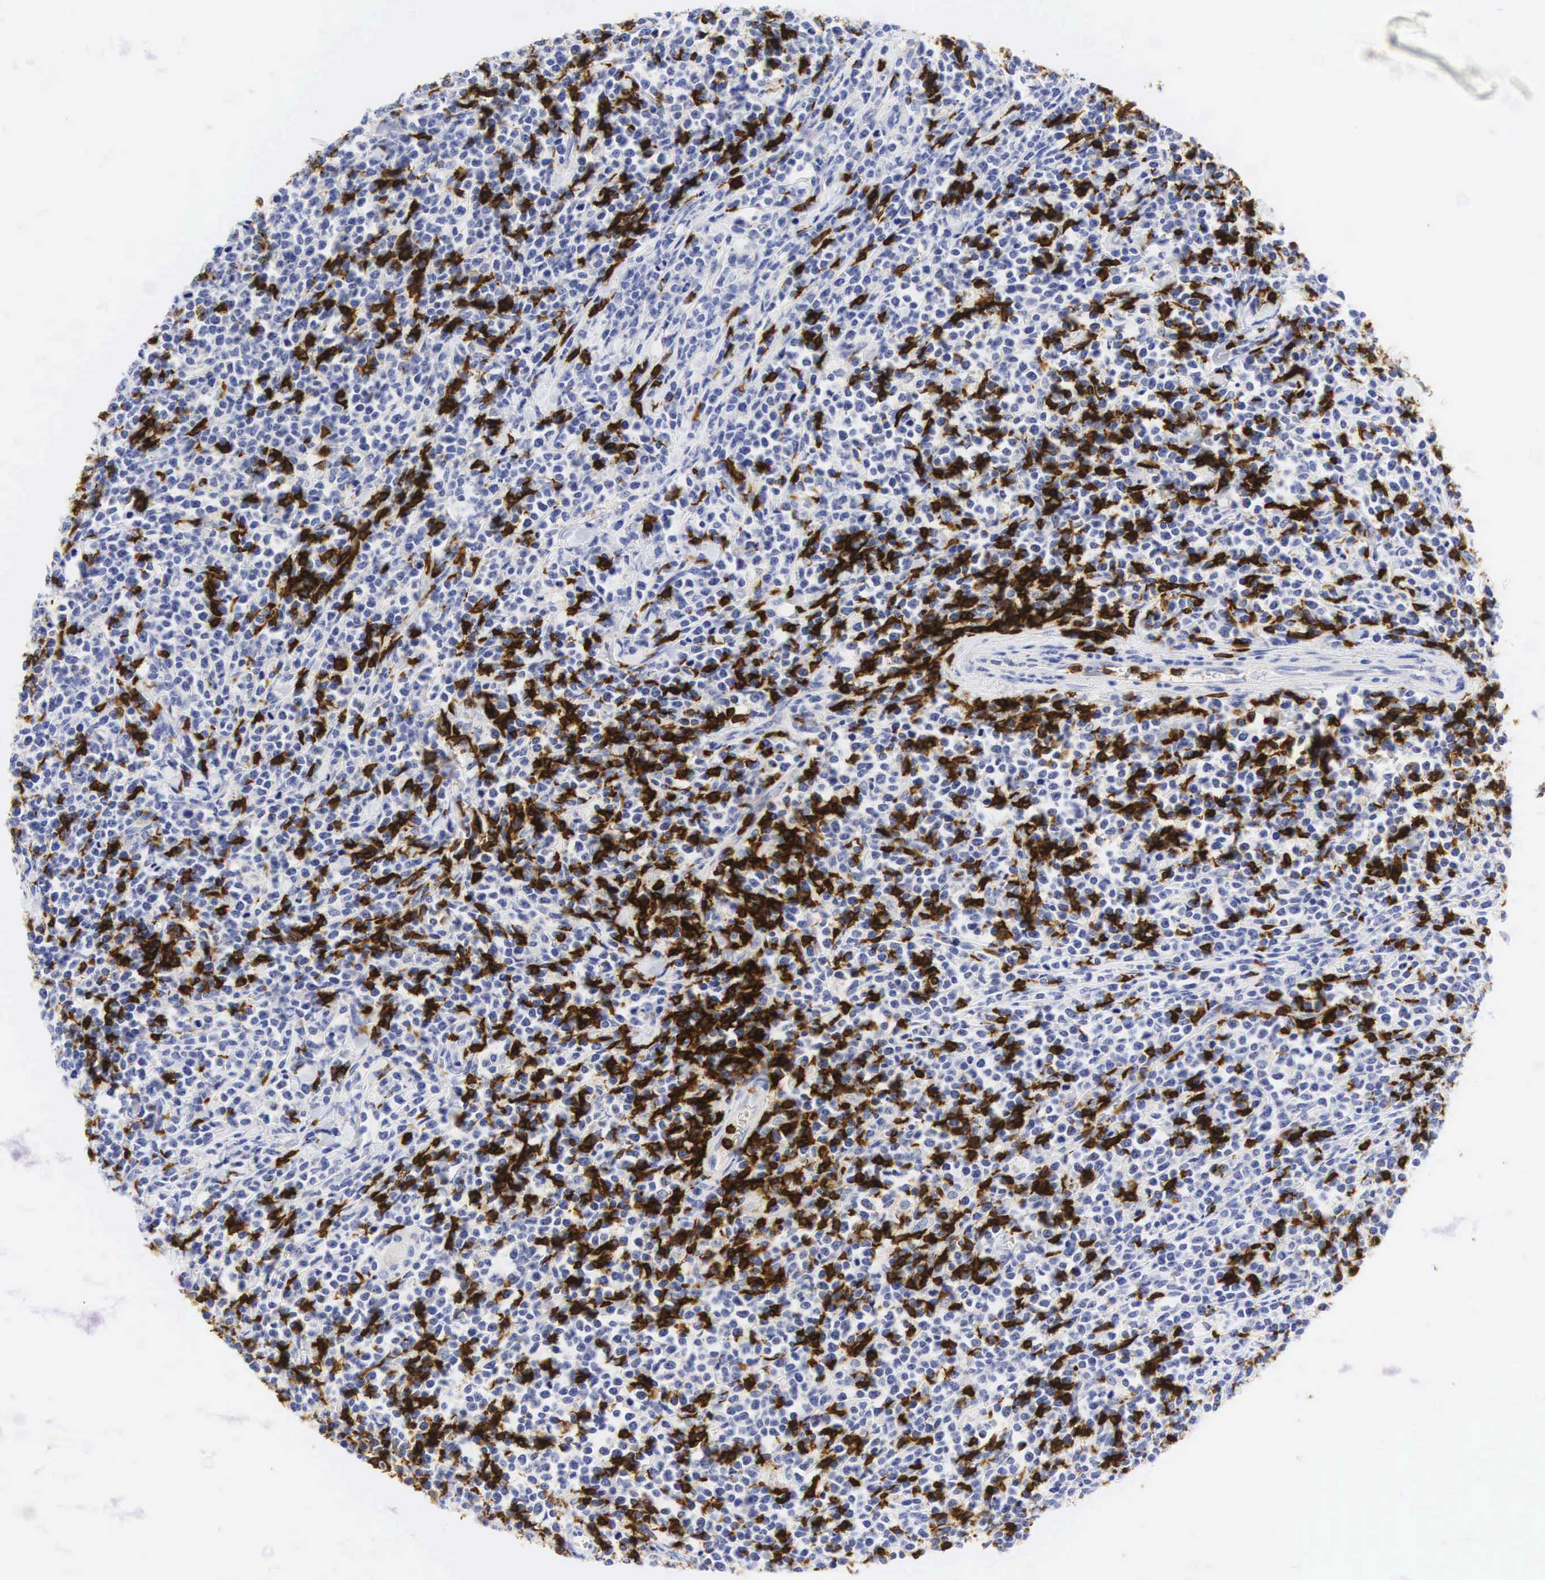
{"staining": {"intensity": "strong", "quantity": "25%-75%", "location": "cytoplasmic/membranous,nuclear"}, "tissue": "lymphoma", "cell_type": "Tumor cells", "image_type": "cancer", "snomed": [{"axis": "morphology", "description": "Malignant lymphoma, non-Hodgkin's type, High grade"}, {"axis": "topography", "description": "Small intestine"}, {"axis": "topography", "description": "Colon"}], "caption": "Immunohistochemistry (IHC) (DAB) staining of human high-grade malignant lymphoma, non-Hodgkin's type displays strong cytoplasmic/membranous and nuclear protein expression in approximately 25%-75% of tumor cells.", "gene": "CD8A", "patient": {"sex": "male", "age": 8}}